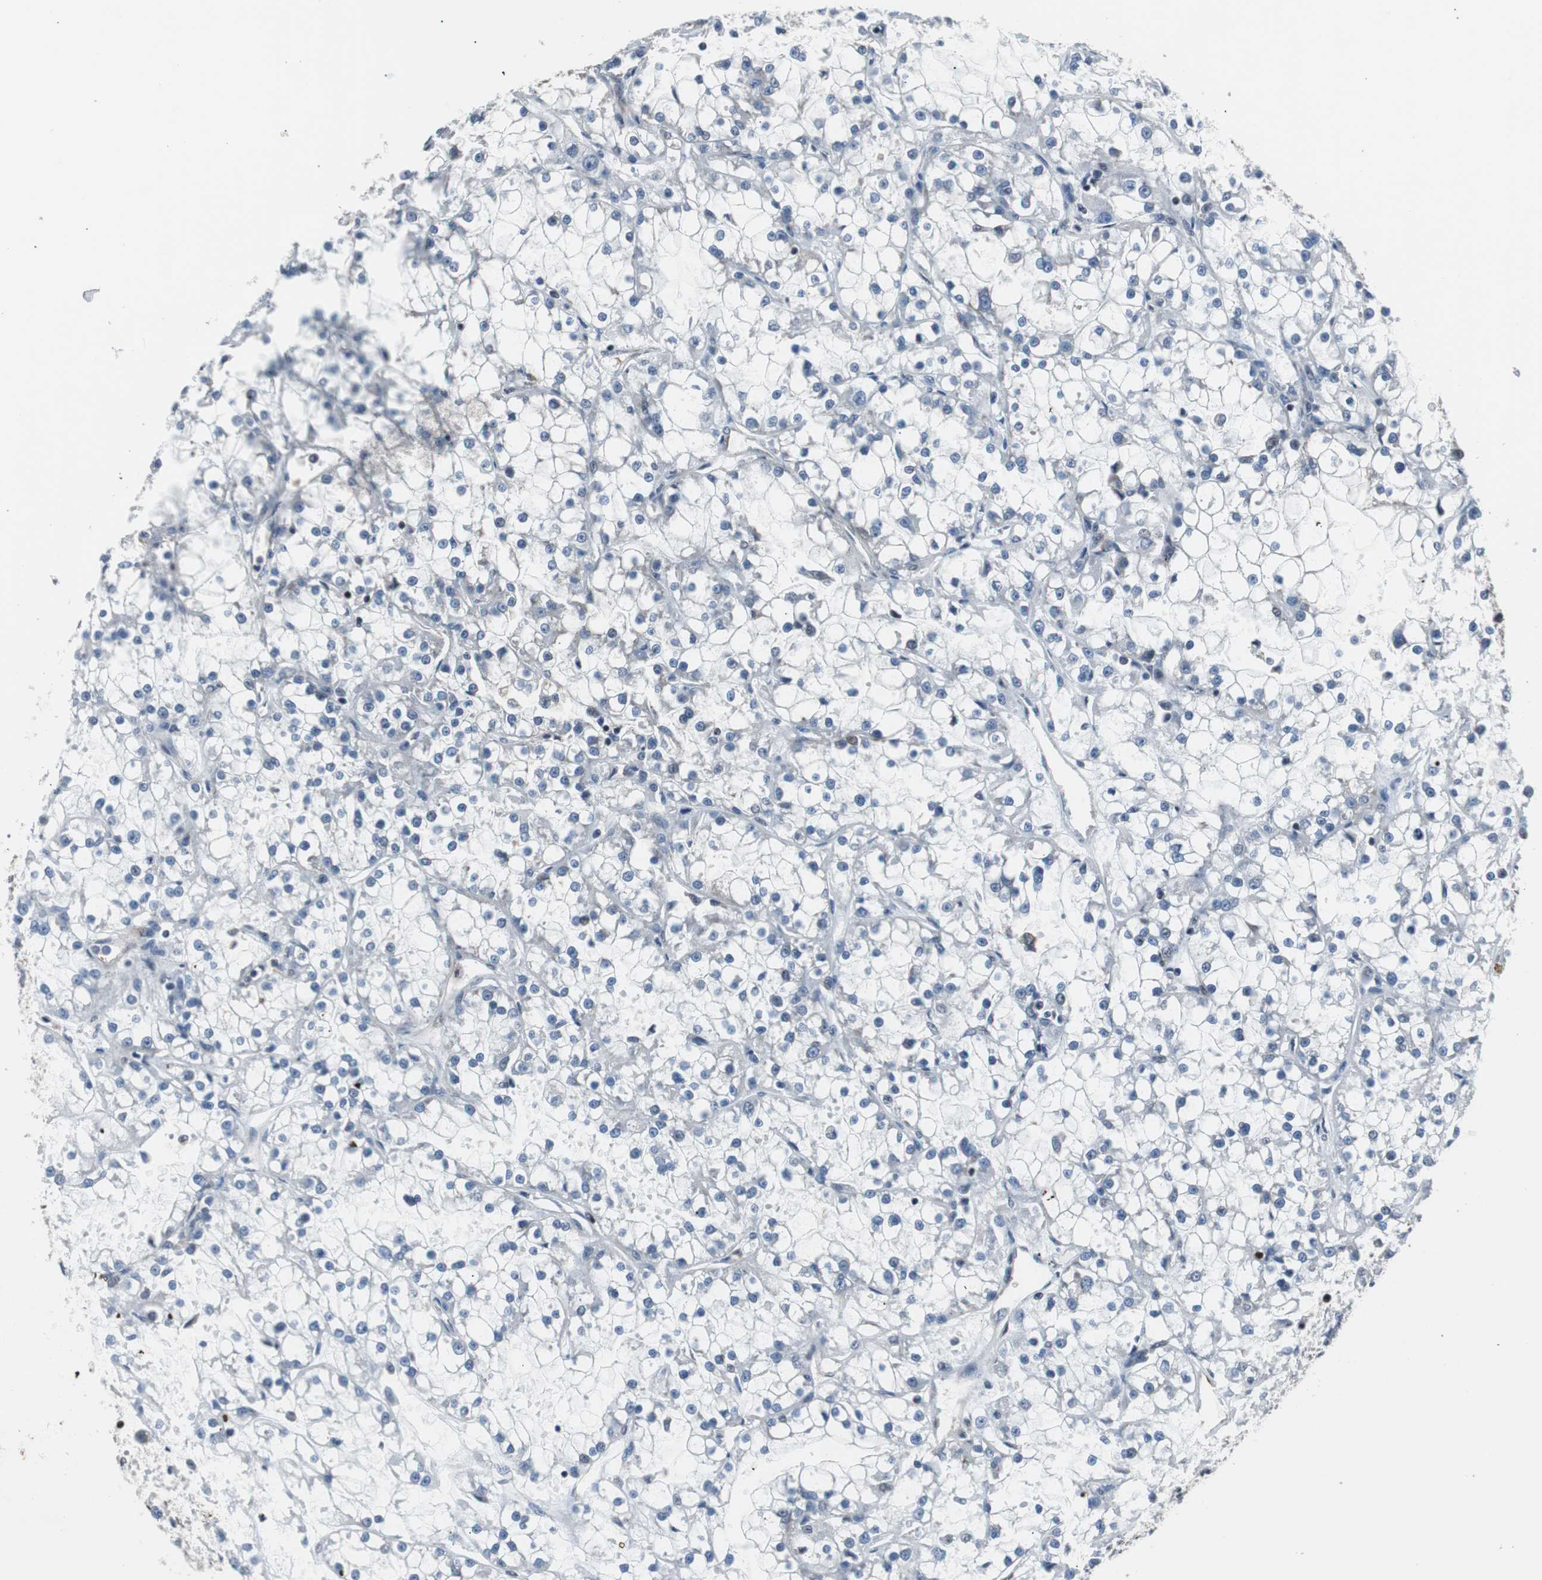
{"staining": {"intensity": "strong", "quantity": "<25%", "location": "nuclear"}, "tissue": "renal cancer", "cell_type": "Tumor cells", "image_type": "cancer", "snomed": [{"axis": "morphology", "description": "Adenocarcinoma, NOS"}, {"axis": "topography", "description": "Kidney"}], "caption": "Protein expression by immunohistochemistry exhibits strong nuclear expression in about <25% of tumor cells in renal cancer. The protein of interest is stained brown, and the nuclei are stained in blue (DAB IHC with brightfield microscopy, high magnification).", "gene": "POGZ", "patient": {"sex": "female", "age": 52}}